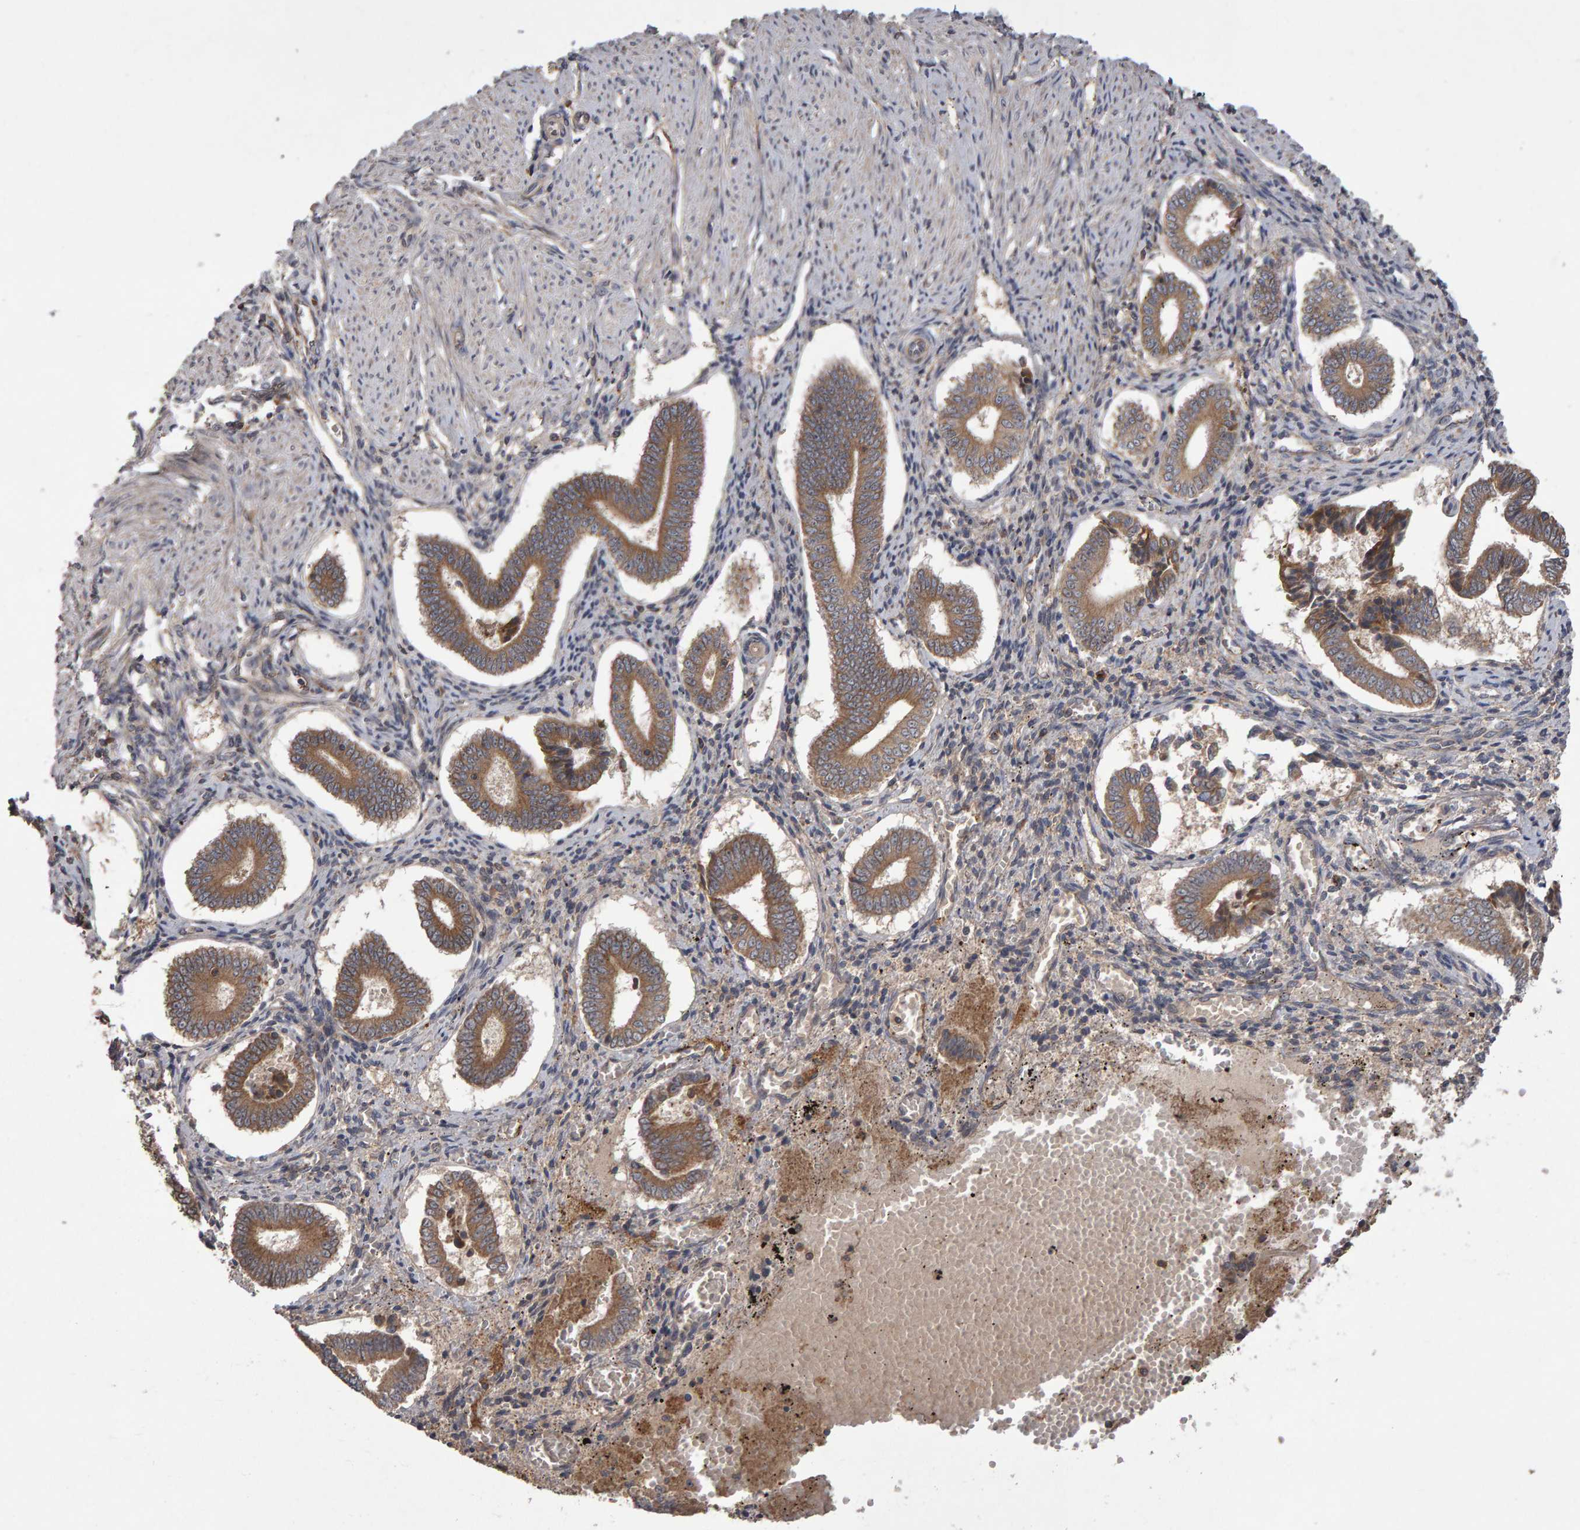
{"staining": {"intensity": "negative", "quantity": "none", "location": "none"}, "tissue": "endometrium", "cell_type": "Cells in endometrial stroma", "image_type": "normal", "snomed": [{"axis": "morphology", "description": "Normal tissue, NOS"}, {"axis": "topography", "description": "Endometrium"}], "caption": "The micrograph exhibits no significant staining in cells in endometrial stroma of endometrium.", "gene": "PGS1", "patient": {"sex": "female", "age": 42}}